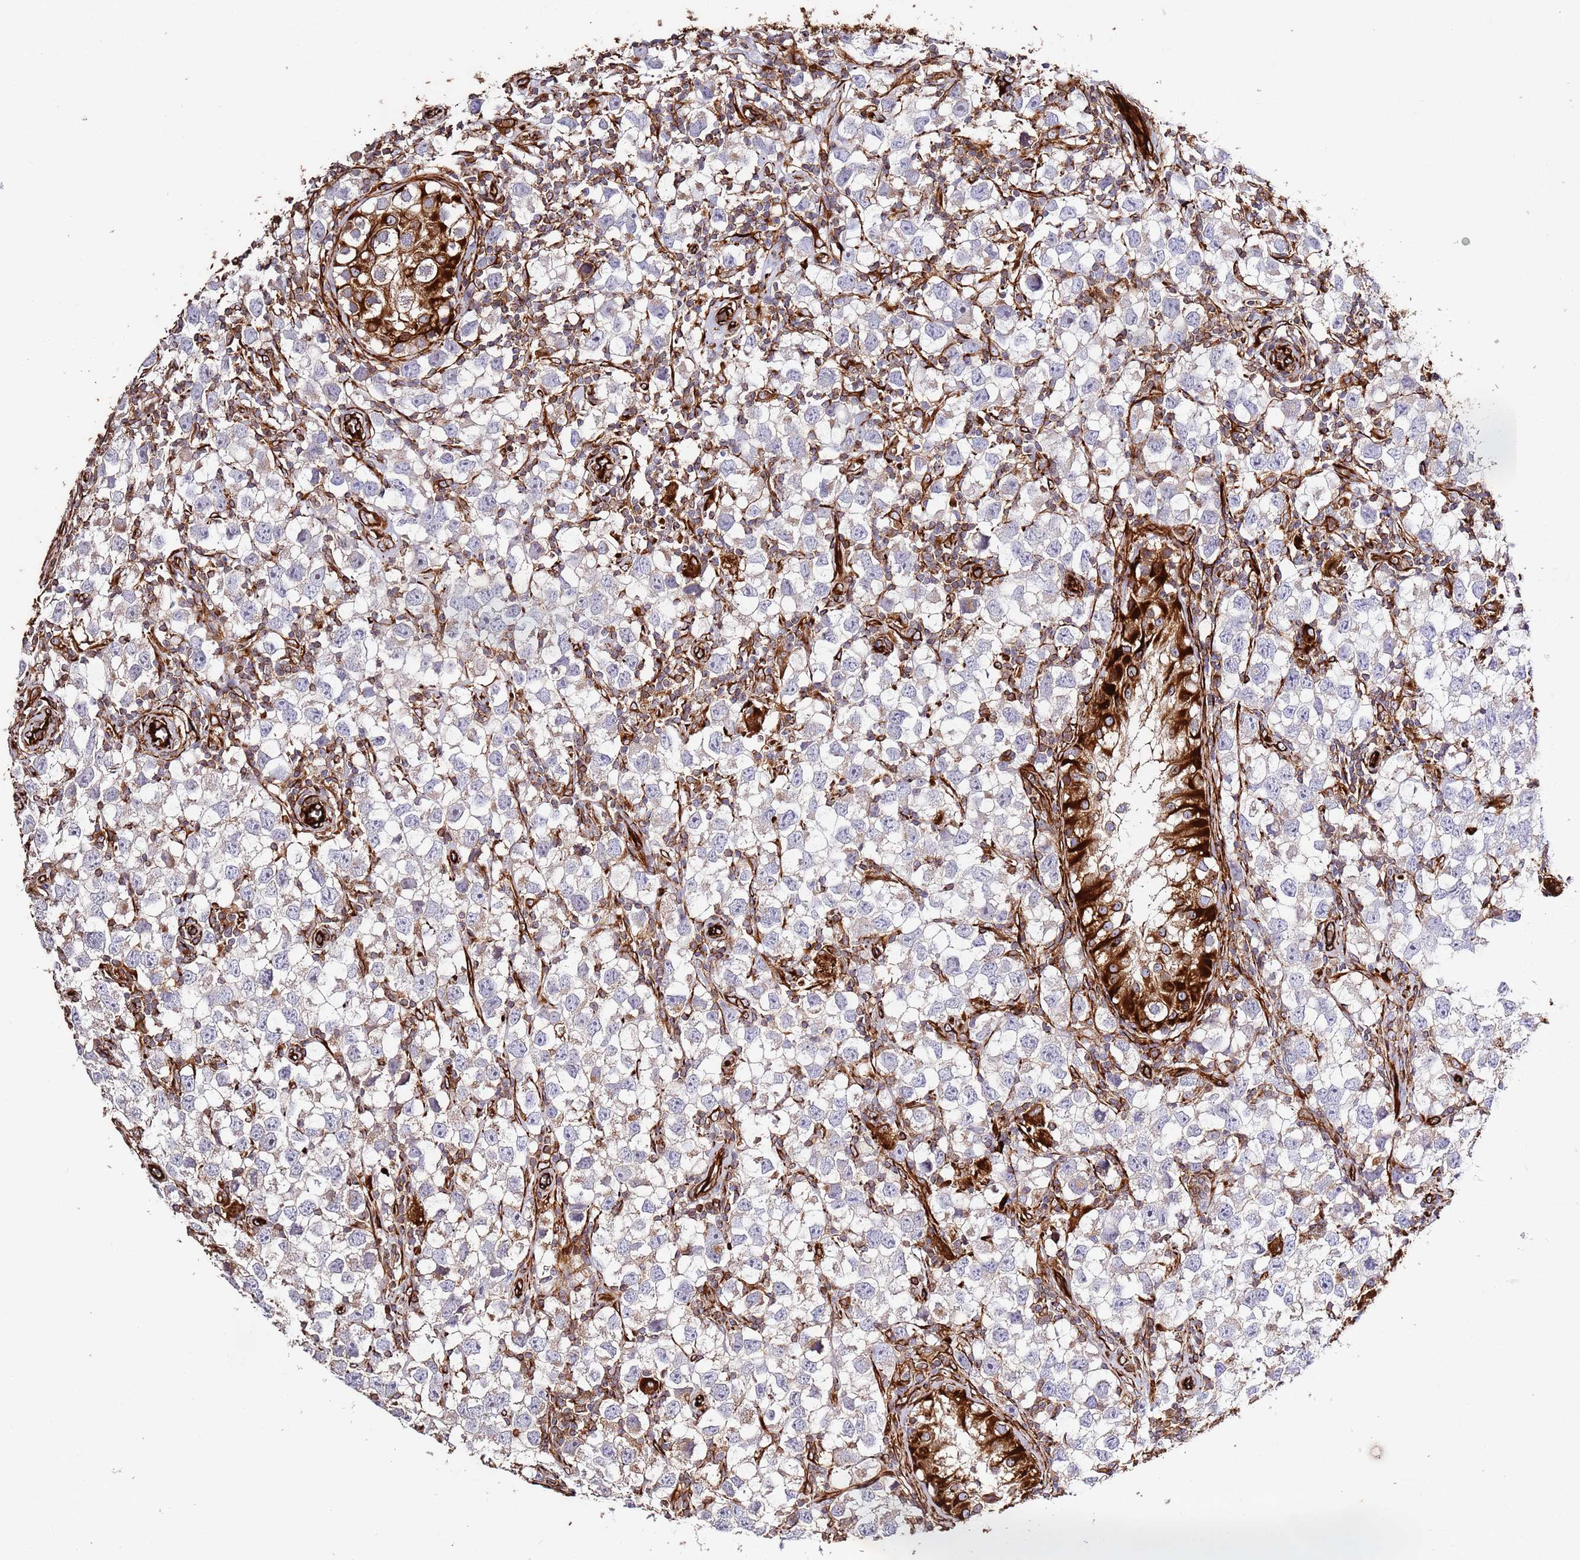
{"staining": {"intensity": "negative", "quantity": "none", "location": "none"}, "tissue": "testis cancer", "cell_type": "Tumor cells", "image_type": "cancer", "snomed": [{"axis": "morphology", "description": "Seminoma, NOS"}, {"axis": "morphology", "description": "Carcinoma, Embryonal, NOS"}, {"axis": "topography", "description": "Testis"}], "caption": "Protein analysis of testis embryonal carcinoma displays no significant expression in tumor cells.", "gene": "MRGPRE", "patient": {"sex": "male", "age": 29}}